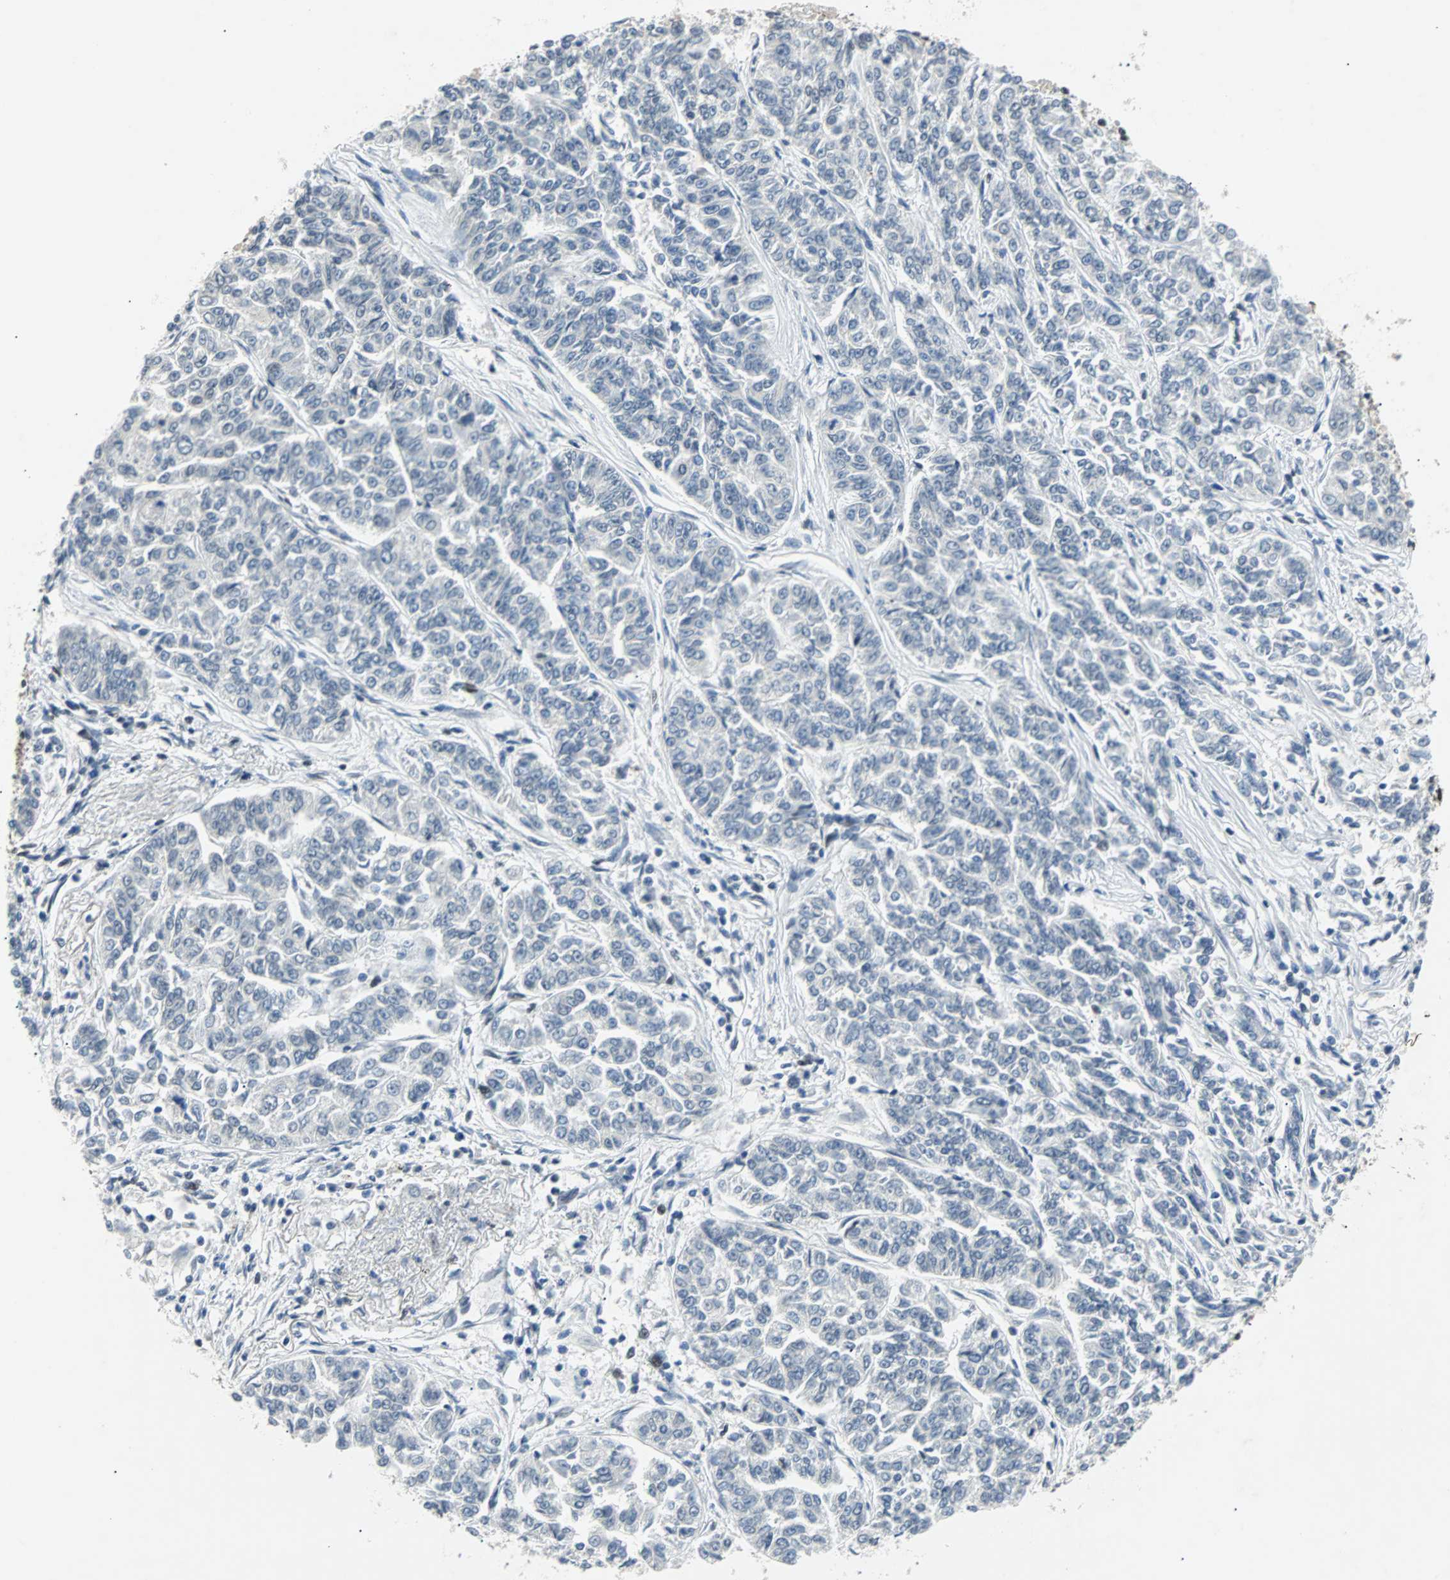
{"staining": {"intensity": "negative", "quantity": "none", "location": "none"}, "tissue": "lung cancer", "cell_type": "Tumor cells", "image_type": "cancer", "snomed": [{"axis": "morphology", "description": "Adenocarcinoma, NOS"}, {"axis": "topography", "description": "Lung"}], "caption": "This is a photomicrograph of immunohistochemistry (IHC) staining of lung cancer, which shows no expression in tumor cells. (DAB immunohistochemistry with hematoxylin counter stain).", "gene": "GATAD2A", "patient": {"sex": "male", "age": 84}}